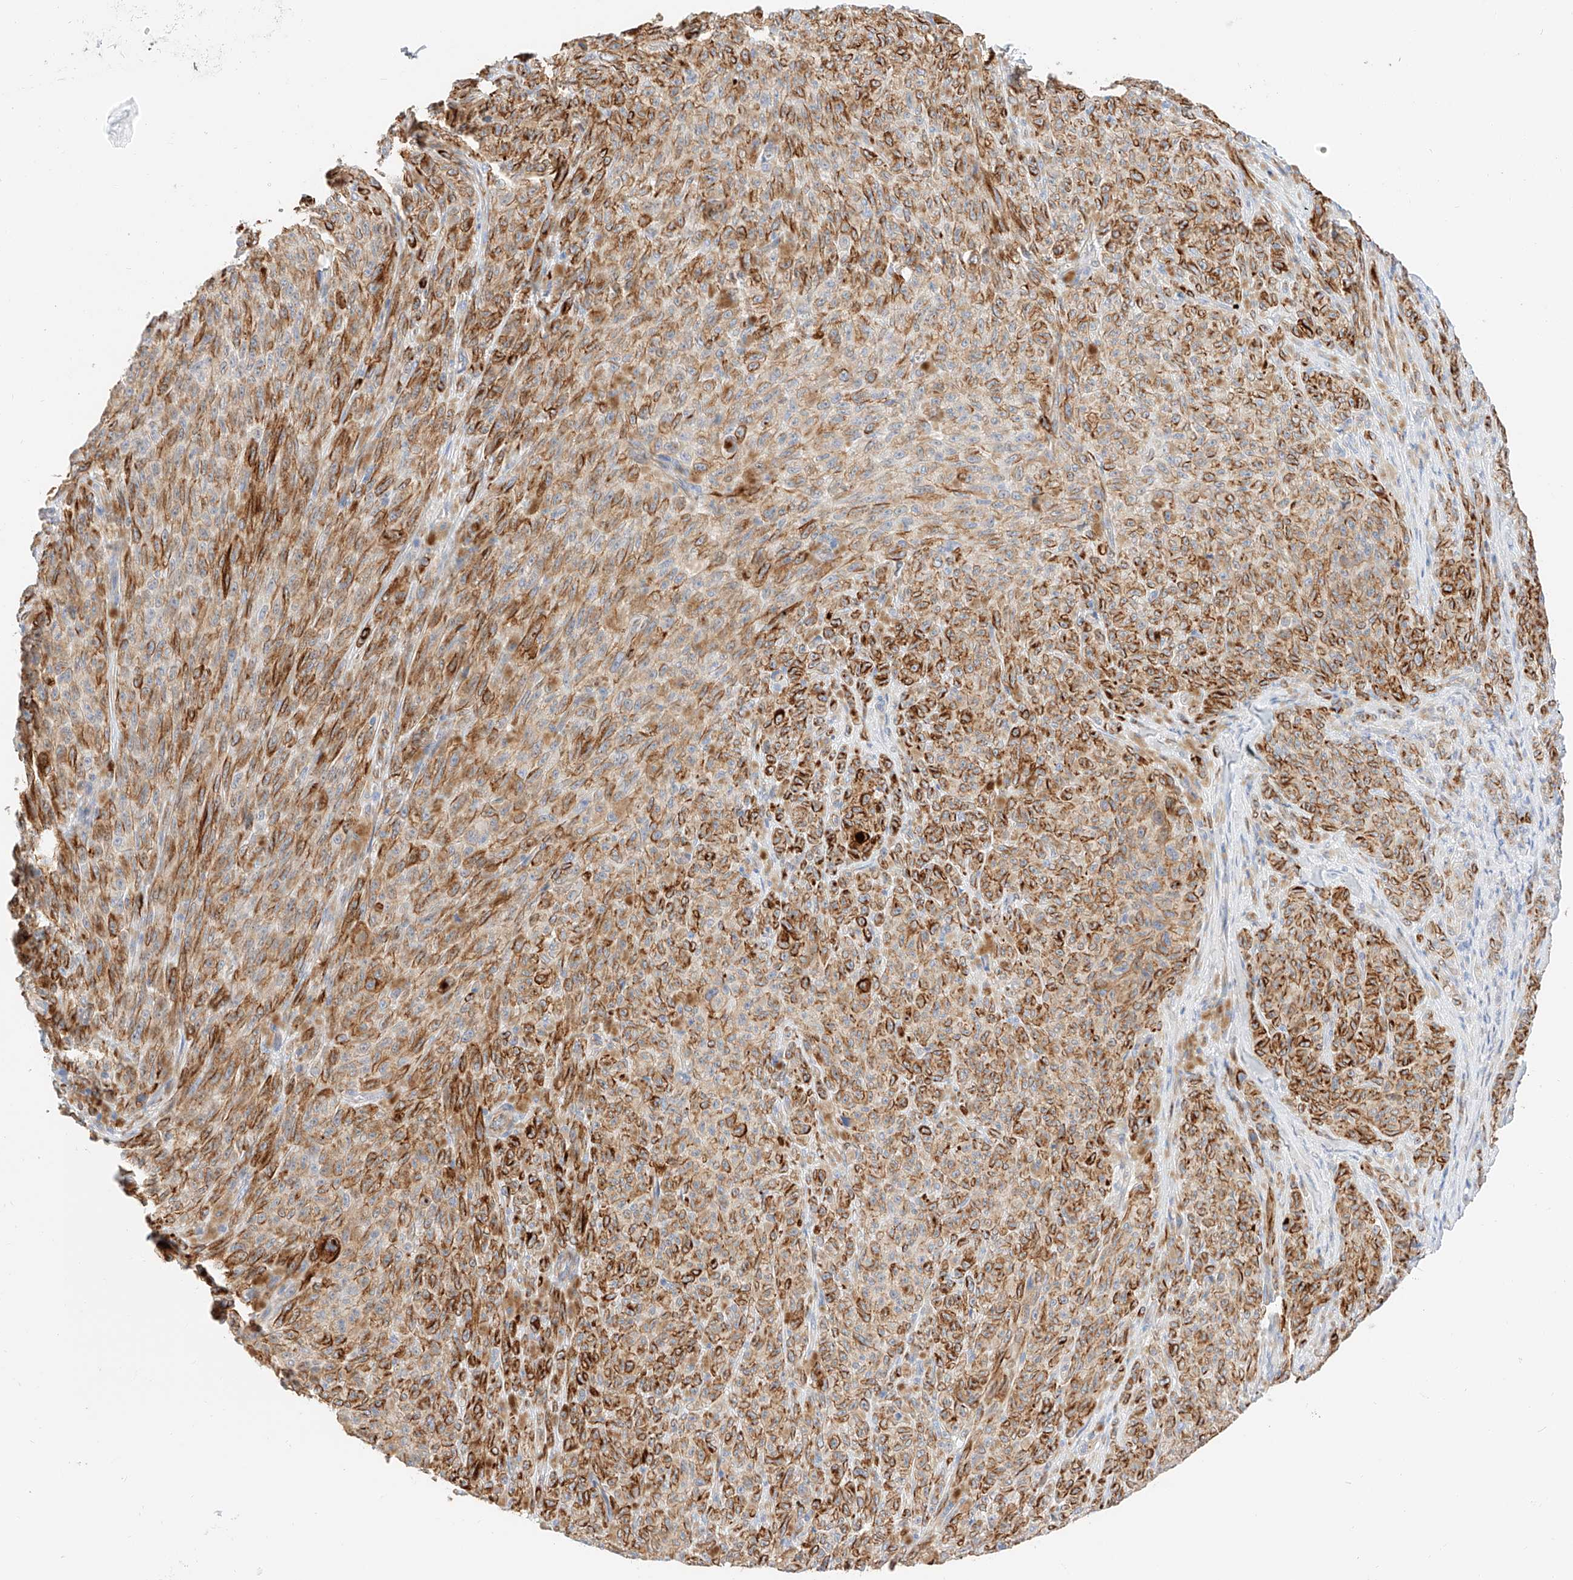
{"staining": {"intensity": "moderate", "quantity": ">75%", "location": "cytoplasmic/membranous"}, "tissue": "melanoma", "cell_type": "Tumor cells", "image_type": "cancer", "snomed": [{"axis": "morphology", "description": "Malignant melanoma, NOS"}, {"axis": "topography", "description": "Skin"}], "caption": "Moderate cytoplasmic/membranous staining for a protein is seen in approximately >75% of tumor cells of melanoma using IHC.", "gene": "CDCP2", "patient": {"sex": "female", "age": 82}}